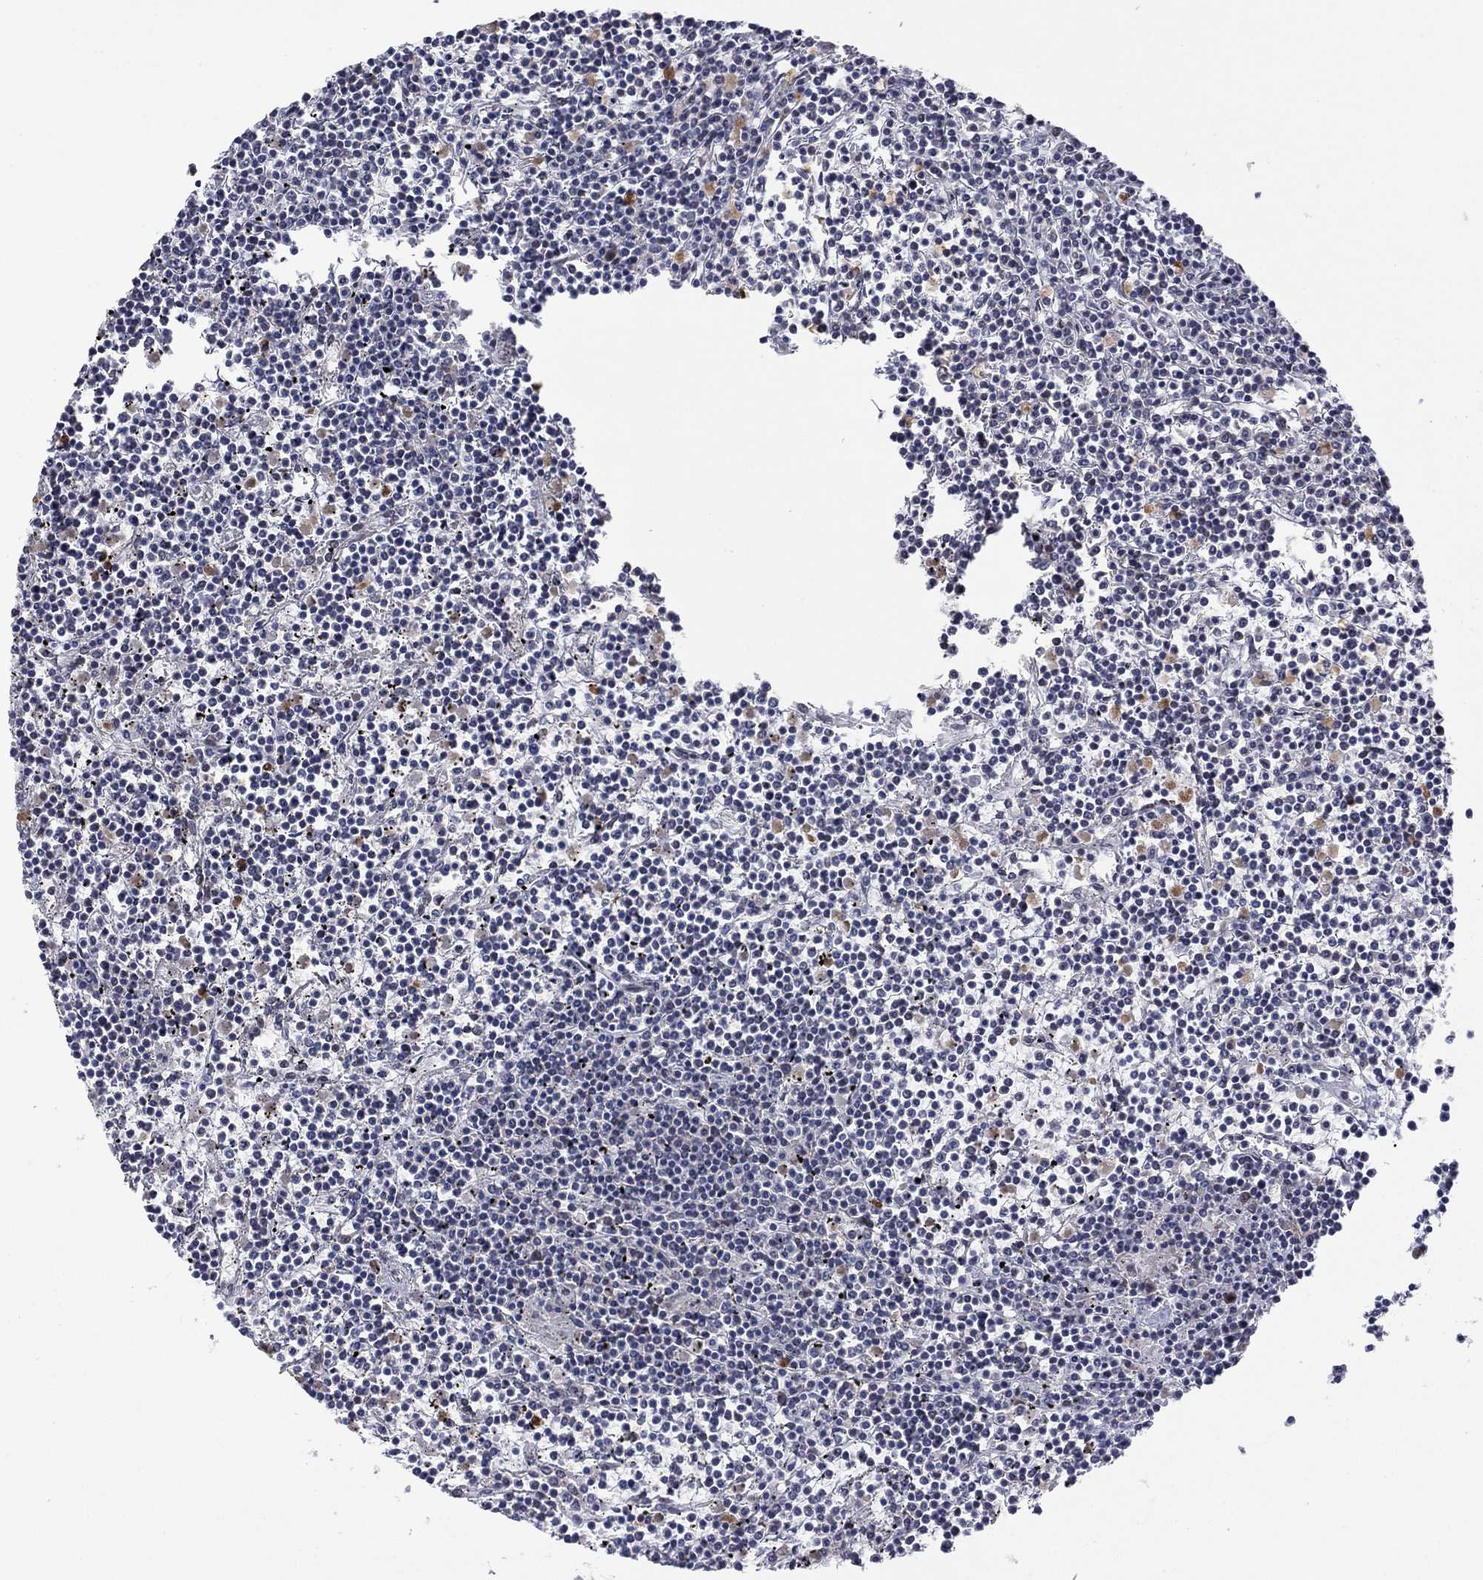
{"staining": {"intensity": "negative", "quantity": "none", "location": "none"}, "tissue": "lymphoma", "cell_type": "Tumor cells", "image_type": "cancer", "snomed": [{"axis": "morphology", "description": "Malignant lymphoma, non-Hodgkin's type, Low grade"}, {"axis": "topography", "description": "Spleen"}], "caption": "DAB (3,3'-diaminobenzidine) immunohistochemical staining of human lymphoma shows no significant positivity in tumor cells. (DAB immunohistochemistry (IHC) visualized using brightfield microscopy, high magnification).", "gene": "TTC21B", "patient": {"sex": "female", "age": 19}}